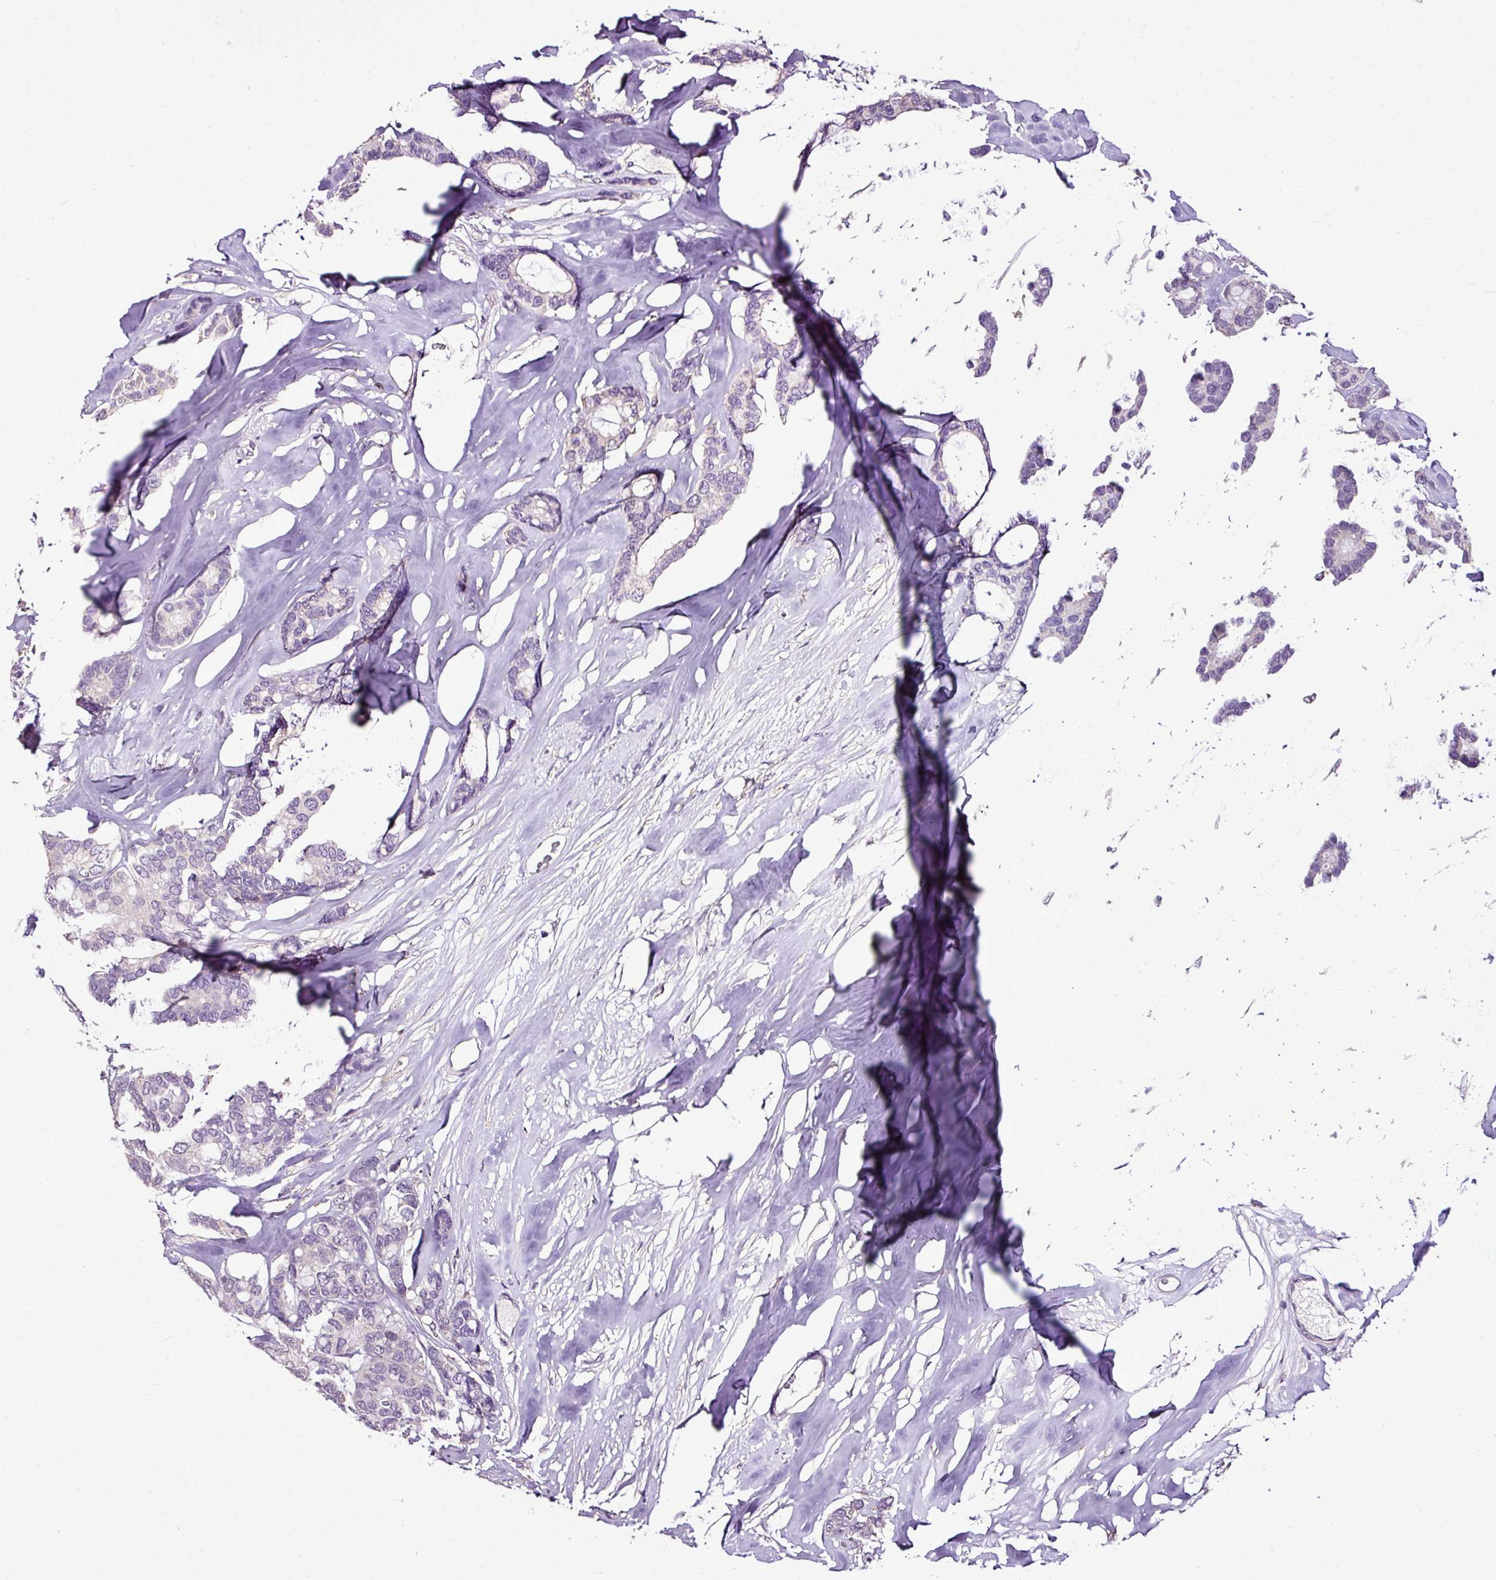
{"staining": {"intensity": "negative", "quantity": "none", "location": "none"}, "tissue": "breast cancer", "cell_type": "Tumor cells", "image_type": "cancer", "snomed": [{"axis": "morphology", "description": "Duct carcinoma"}, {"axis": "topography", "description": "Breast"}], "caption": "The histopathology image demonstrates no staining of tumor cells in infiltrating ductal carcinoma (breast).", "gene": "ALDH2", "patient": {"sex": "female", "age": 87}}